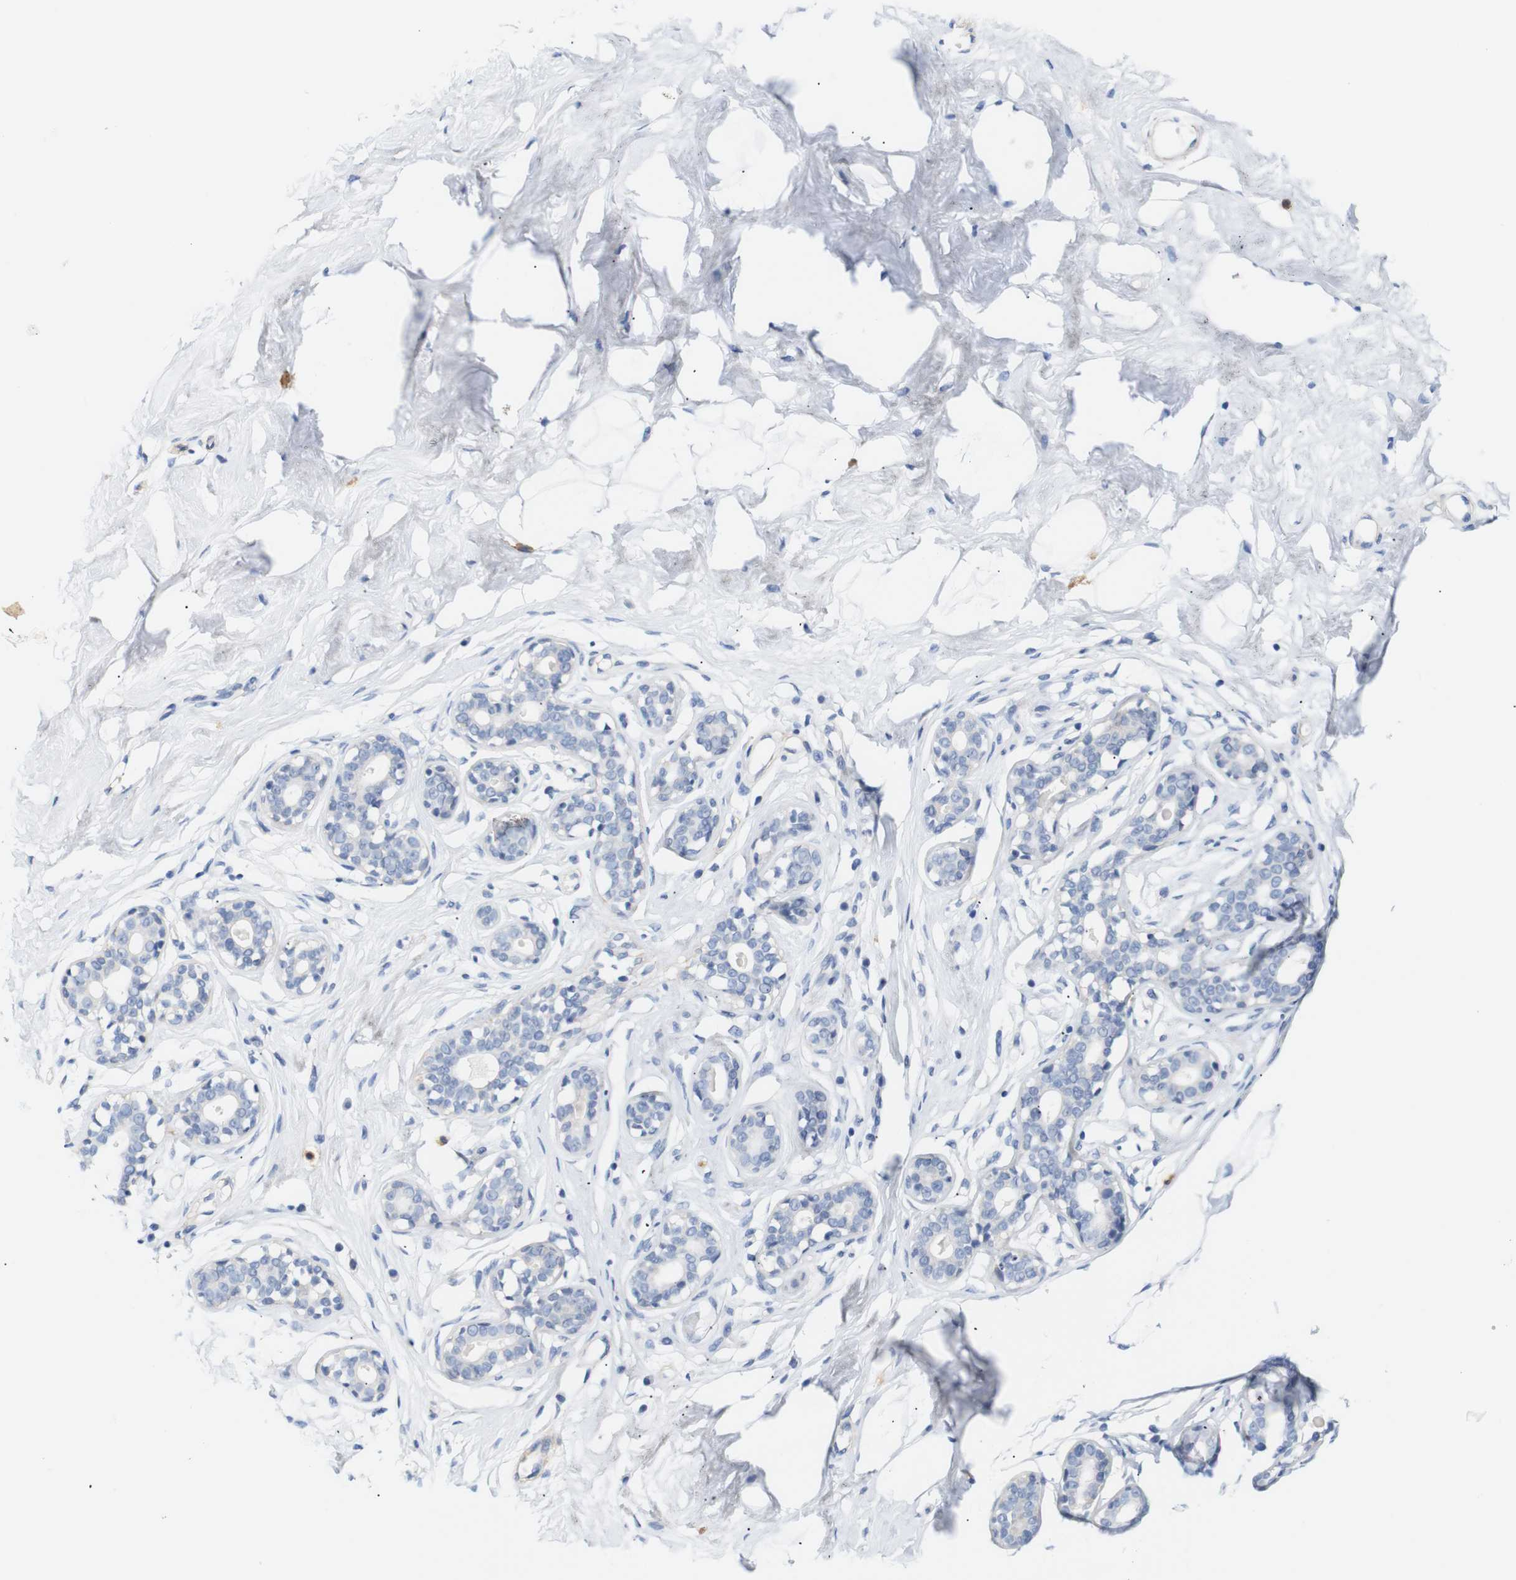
{"staining": {"intensity": "negative", "quantity": "none", "location": "none"}, "tissue": "breast", "cell_type": "Adipocytes", "image_type": "normal", "snomed": [{"axis": "morphology", "description": "Normal tissue, NOS"}, {"axis": "topography", "description": "Breast"}], "caption": "Immunohistochemistry of unremarkable breast displays no expression in adipocytes.", "gene": "STMN3", "patient": {"sex": "female", "age": 23}}